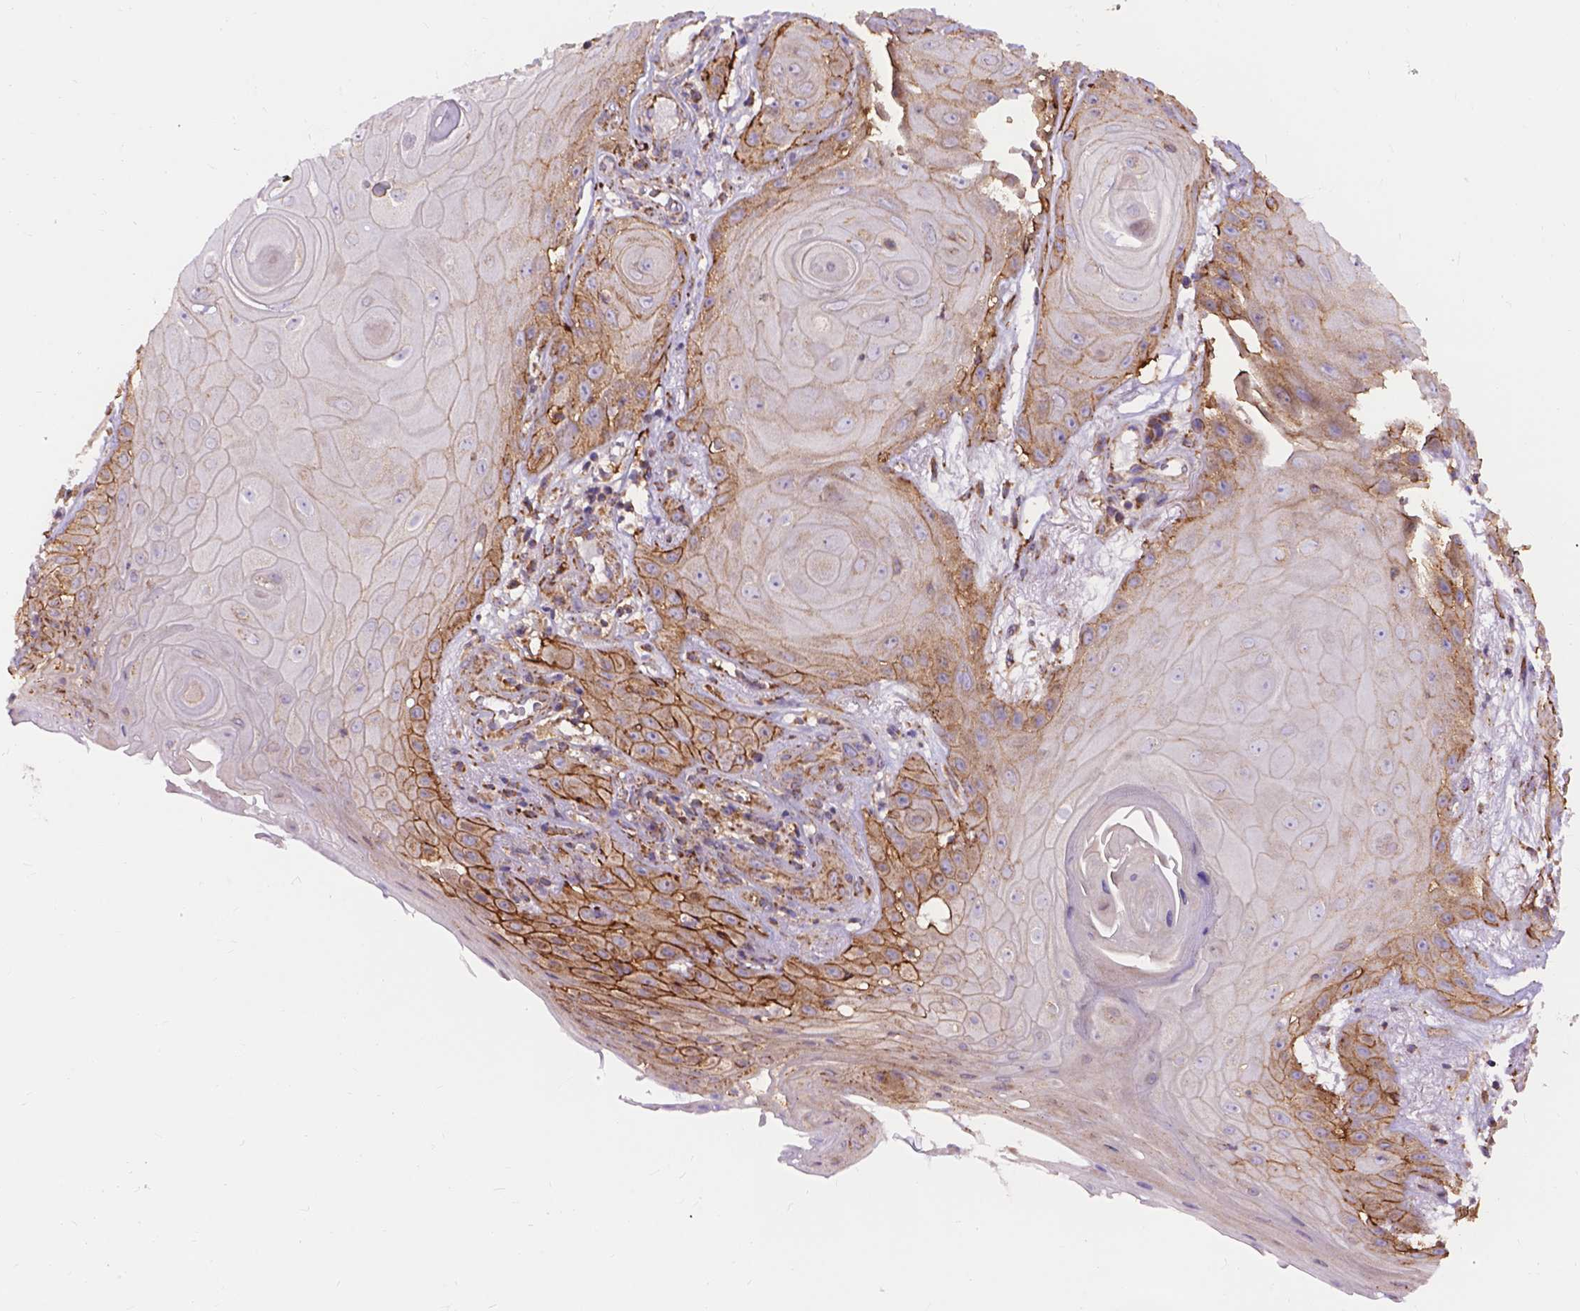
{"staining": {"intensity": "moderate", "quantity": "25%-75%", "location": "cytoplasmic/membranous"}, "tissue": "skin cancer", "cell_type": "Tumor cells", "image_type": "cancer", "snomed": [{"axis": "morphology", "description": "Squamous cell carcinoma, NOS"}, {"axis": "topography", "description": "Skin"}], "caption": "Immunohistochemistry (DAB (3,3'-diaminobenzidine)) staining of human skin cancer displays moderate cytoplasmic/membranous protein expression in approximately 25%-75% of tumor cells.", "gene": "AK3", "patient": {"sex": "male", "age": 62}}